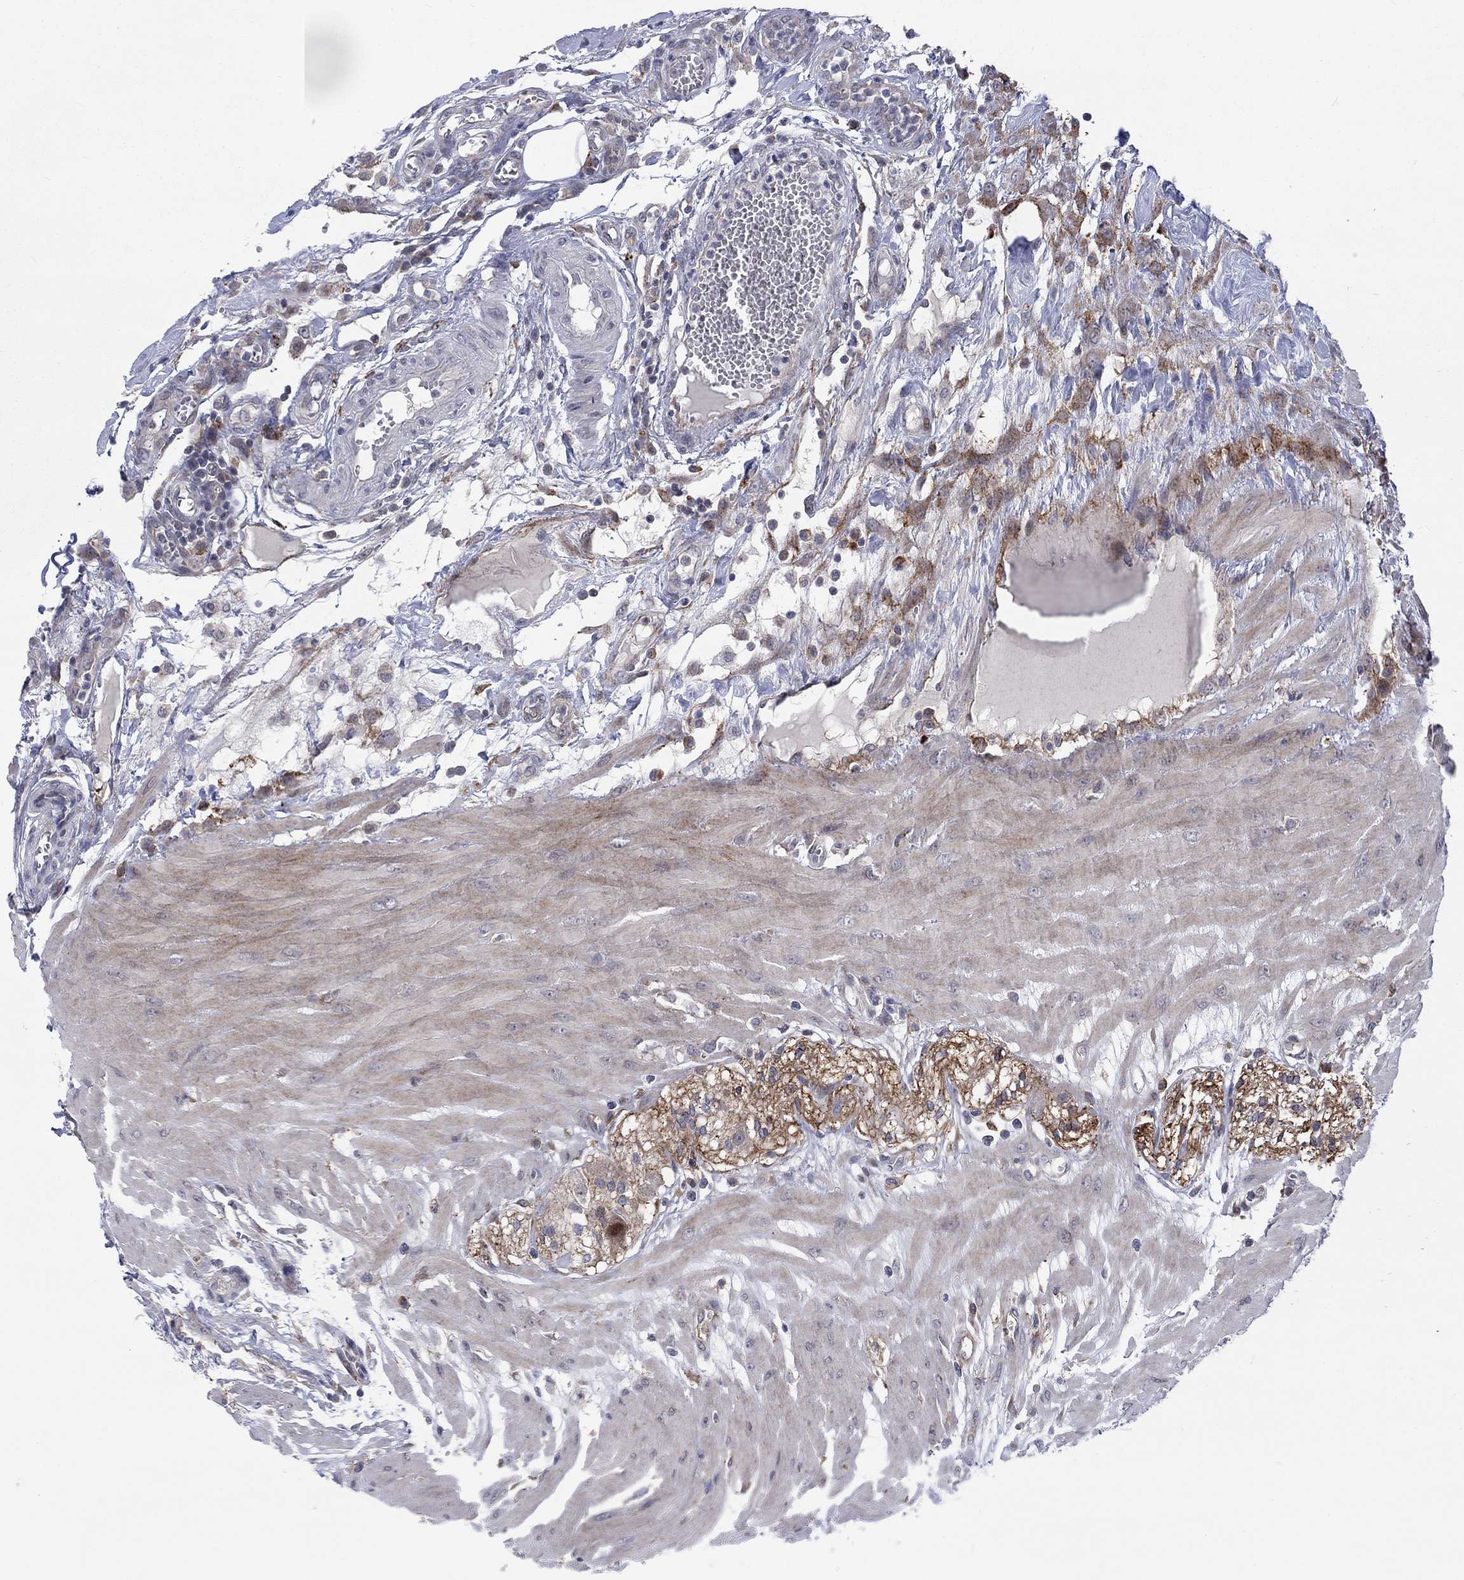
{"staining": {"intensity": "negative", "quantity": "none", "location": "none"}, "tissue": "colon", "cell_type": "Endothelial cells", "image_type": "normal", "snomed": [{"axis": "morphology", "description": "Normal tissue, NOS"}, {"axis": "morphology", "description": "Adenocarcinoma, NOS"}, {"axis": "topography", "description": "Colon"}], "caption": "Immunohistochemical staining of benign human colon reveals no significant staining in endothelial cells.", "gene": "SLC35F2", "patient": {"sex": "male", "age": 65}}